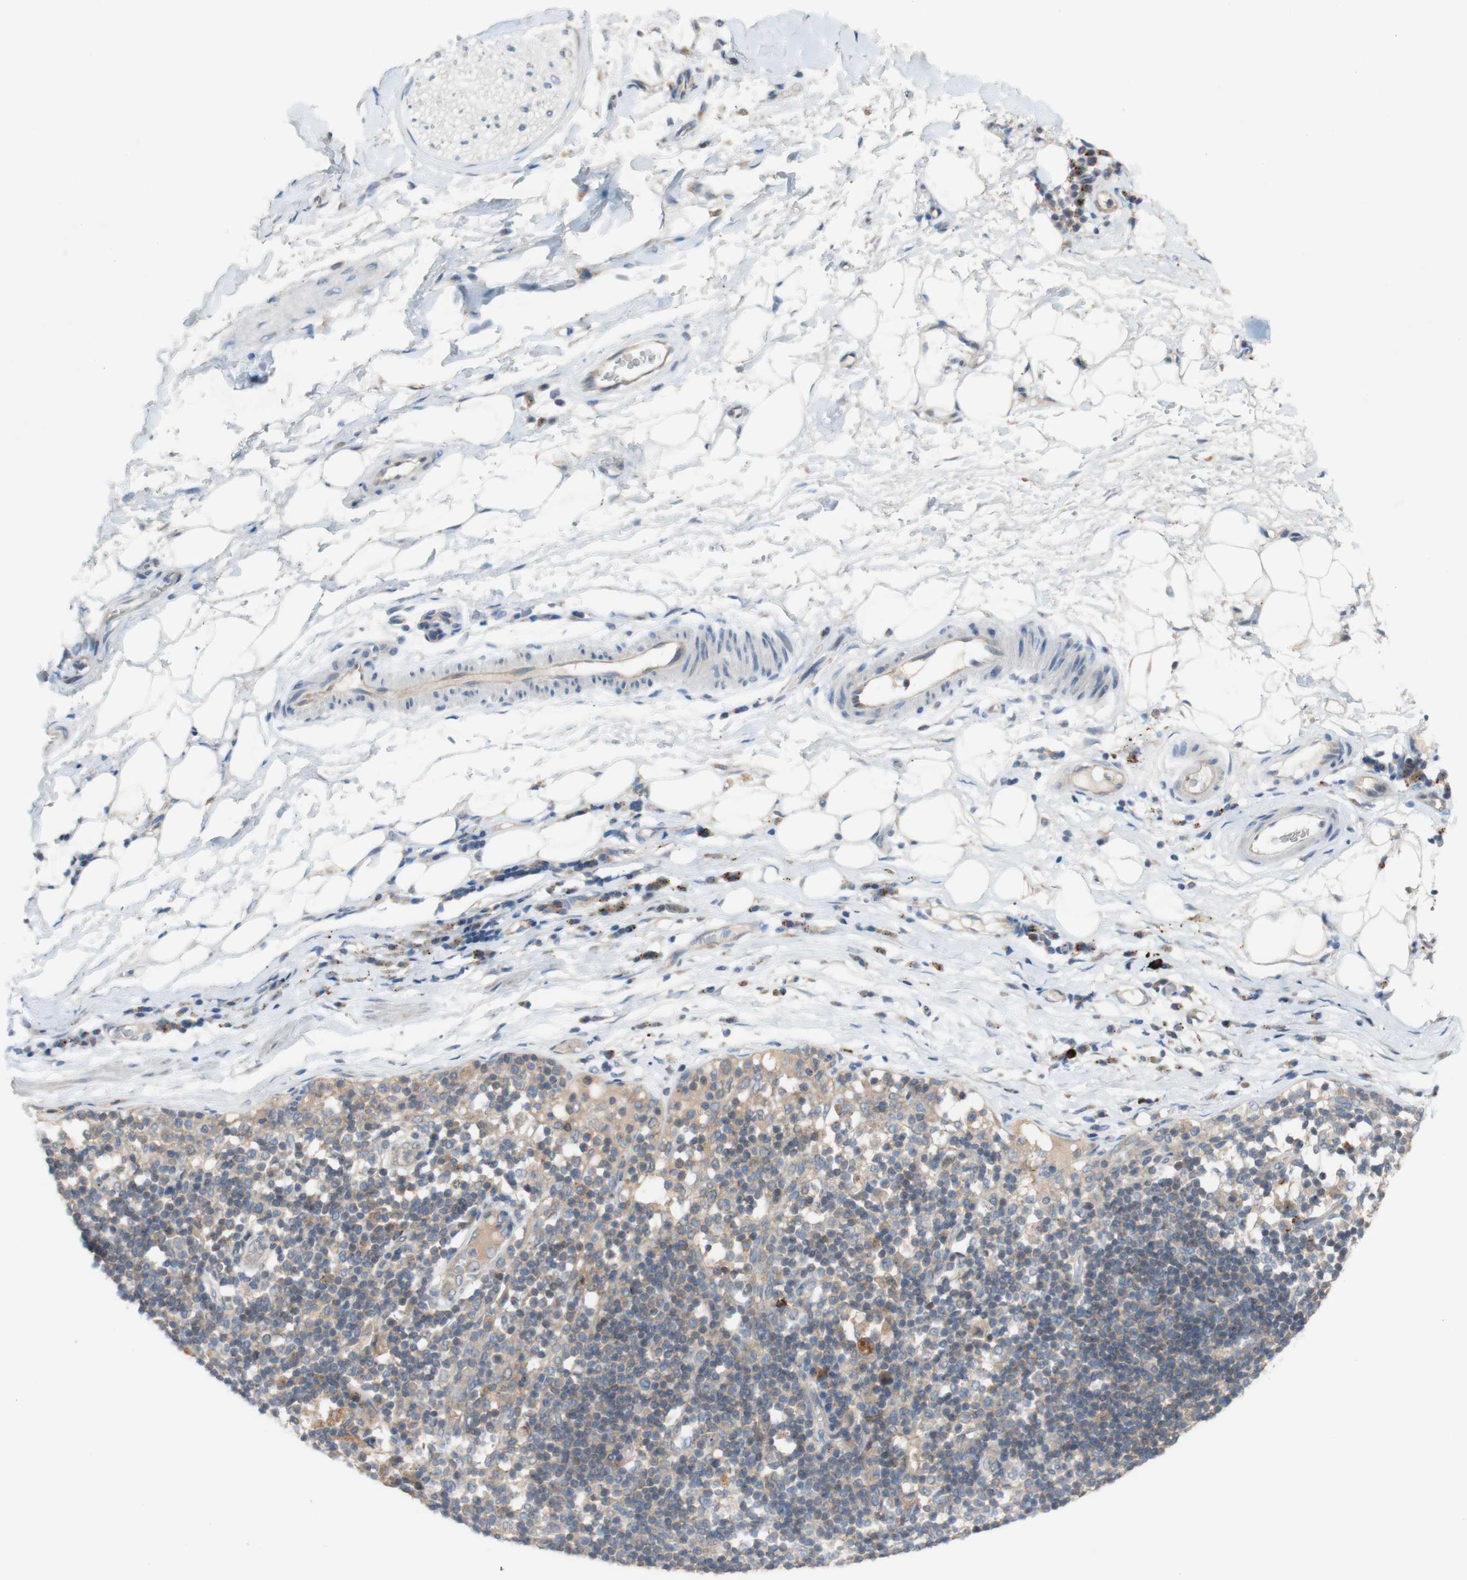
{"staining": {"intensity": "negative", "quantity": "none", "location": "none"}, "tissue": "adipose tissue", "cell_type": "Adipocytes", "image_type": "normal", "snomed": [{"axis": "morphology", "description": "Normal tissue, NOS"}, {"axis": "morphology", "description": "Adenocarcinoma, NOS"}, {"axis": "topography", "description": "Esophagus"}], "caption": "A micrograph of adipose tissue stained for a protein shows no brown staining in adipocytes.", "gene": "PEX2", "patient": {"sex": "male", "age": 62}}